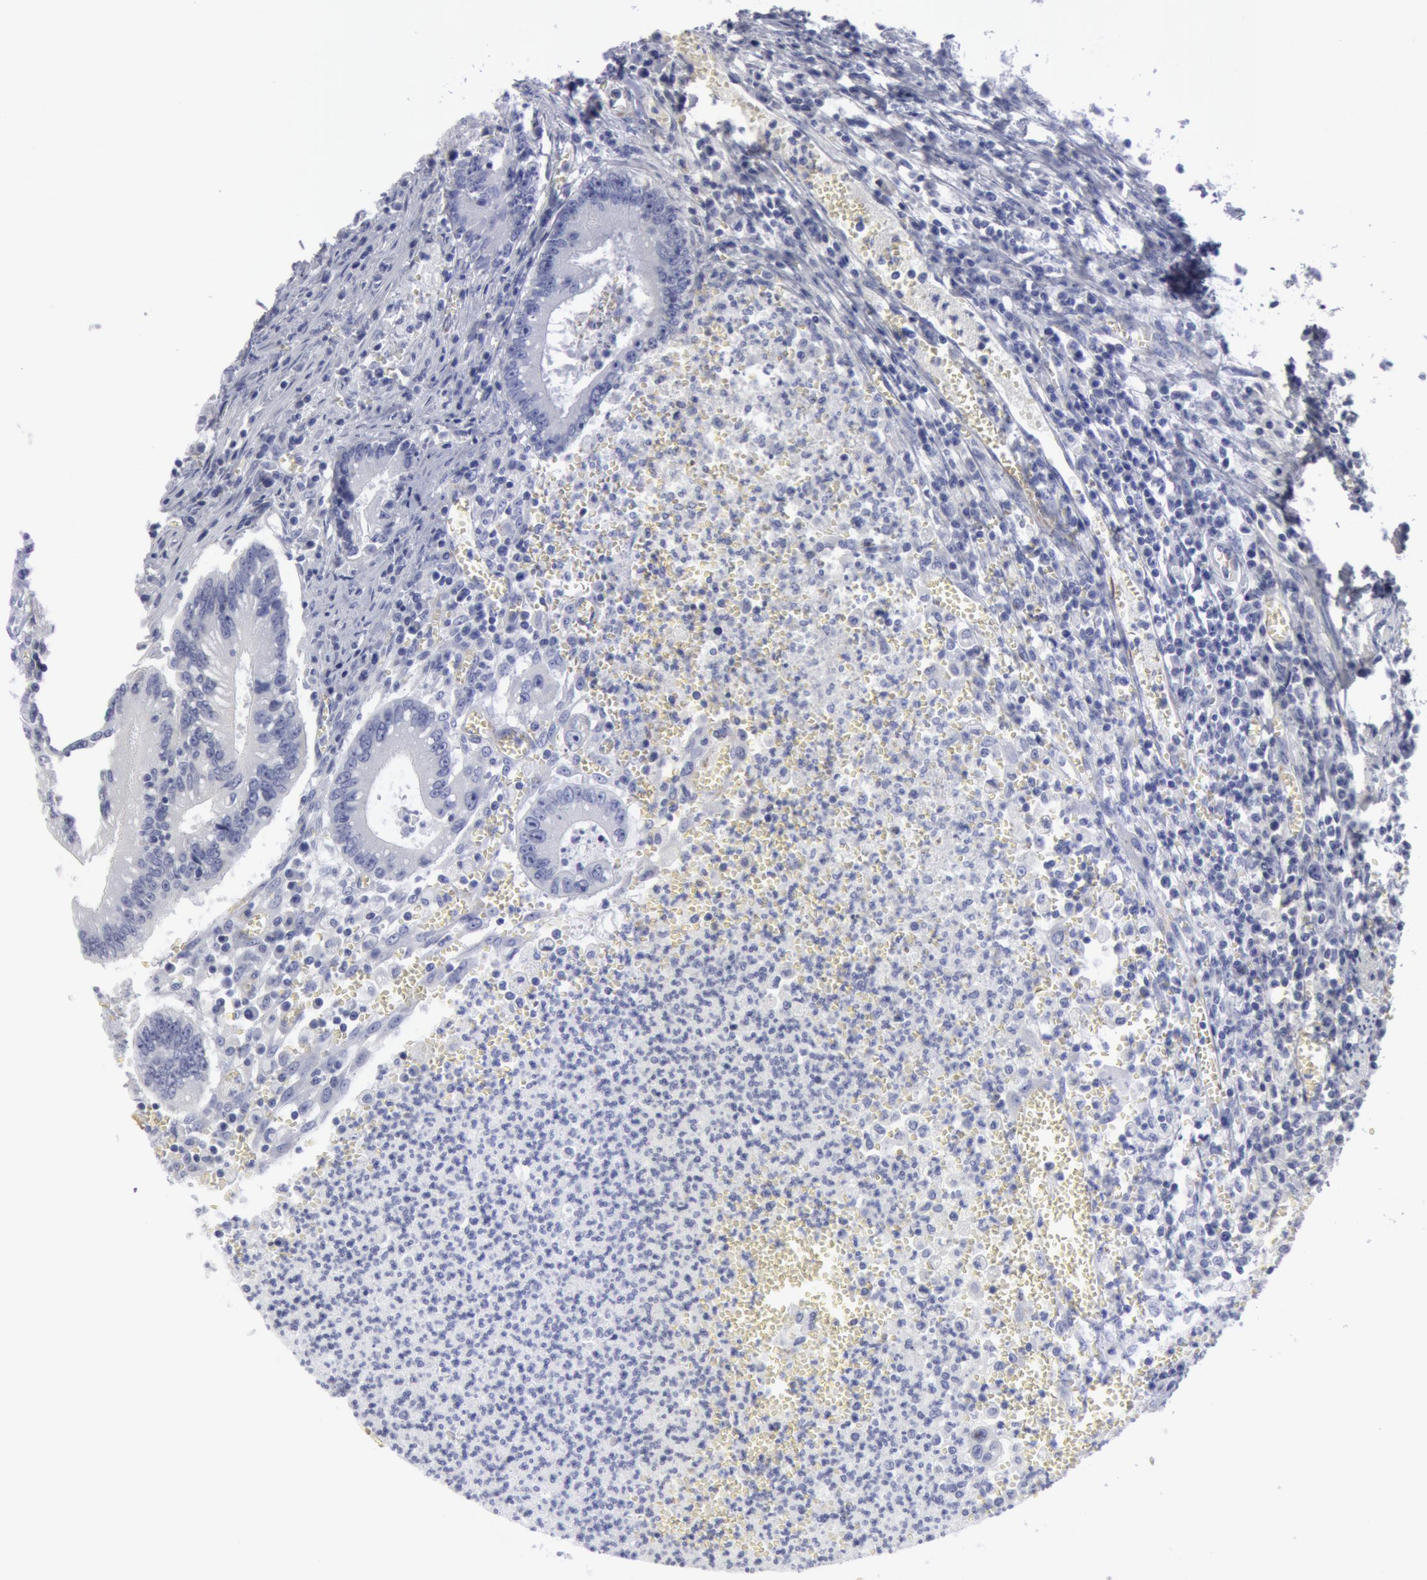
{"staining": {"intensity": "negative", "quantity": "none", "location": "none"}, "tissue": "colorectal cancer", "cell_type": "Tumor cells", "image_type": "cancer", "snomed": [{"axis": "morphology", "description": "Adenocarcinoma, NOS"}, {"axis": "topography", "description": "Rectum"}], "caption": "Immunohistochemistry of adenocarcinoma (colorectal) shows no positivity in tumor cells. (DAB (3,3'-diaminobenzidine) immunohistochemistry, high magnification).", "gene": "SMC1B", "patient": {"sex": "female", "age": 81}}